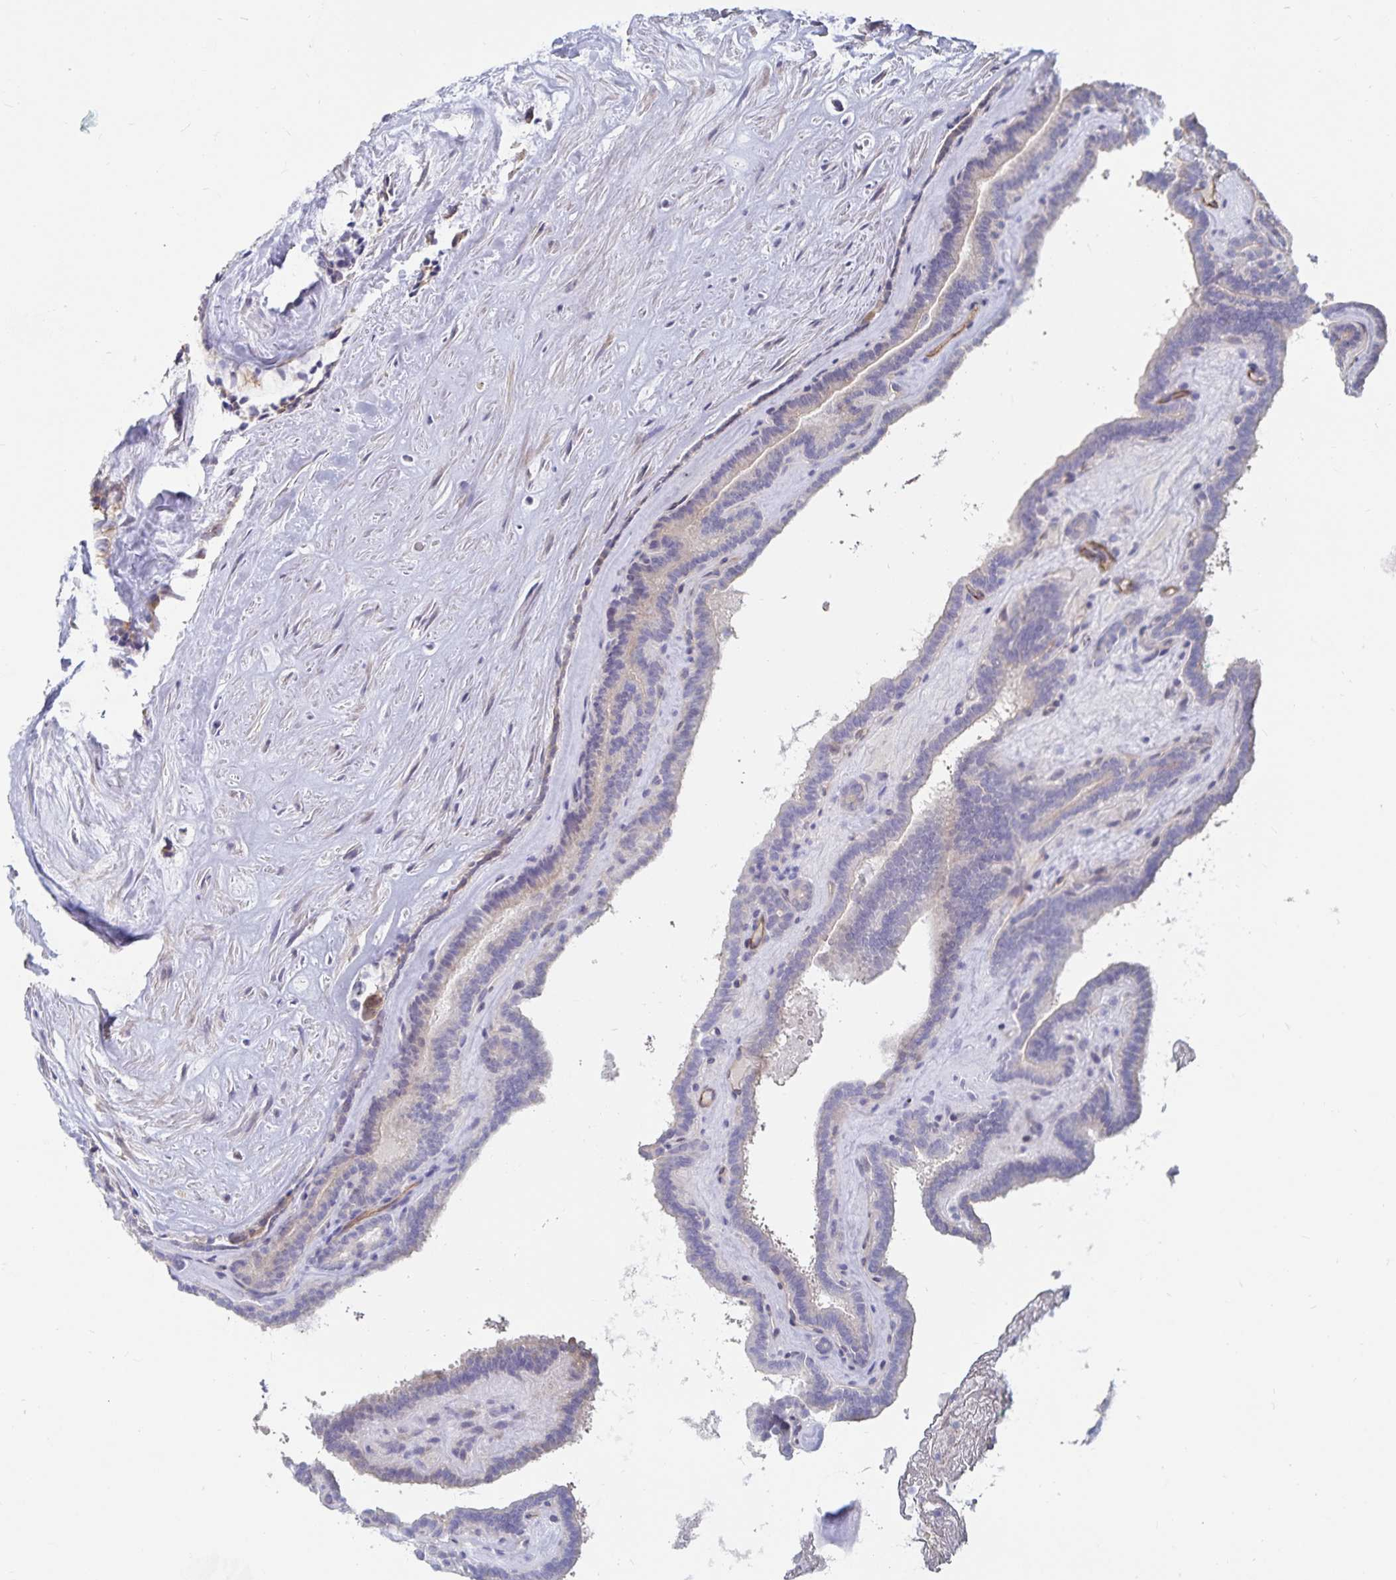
{"staining": {"intensity": "negative", "quantity": "none", "location": "none"}, "tissue": "thyroid cancer", "cell_type": "Tumor cells", "image_type": "cancer", "snomed": [{"axis": "morphology", "description": "Papillary adenocarcinoma, NOS"}, {"axis": "topography", "description": "Thyroid gland"}], "caption": "DAB (3,3'-diaminobenzidine) immunohistochemical staining of human papillary adenocarcinoma (thyroid) displays no significant staining in tumor cells. (DAB (3,3'-diaminobenzidine) immunohistochemistry, high magnification).", "gene": "SSTR1", "patient": {"sex": "female", "age": 21}}